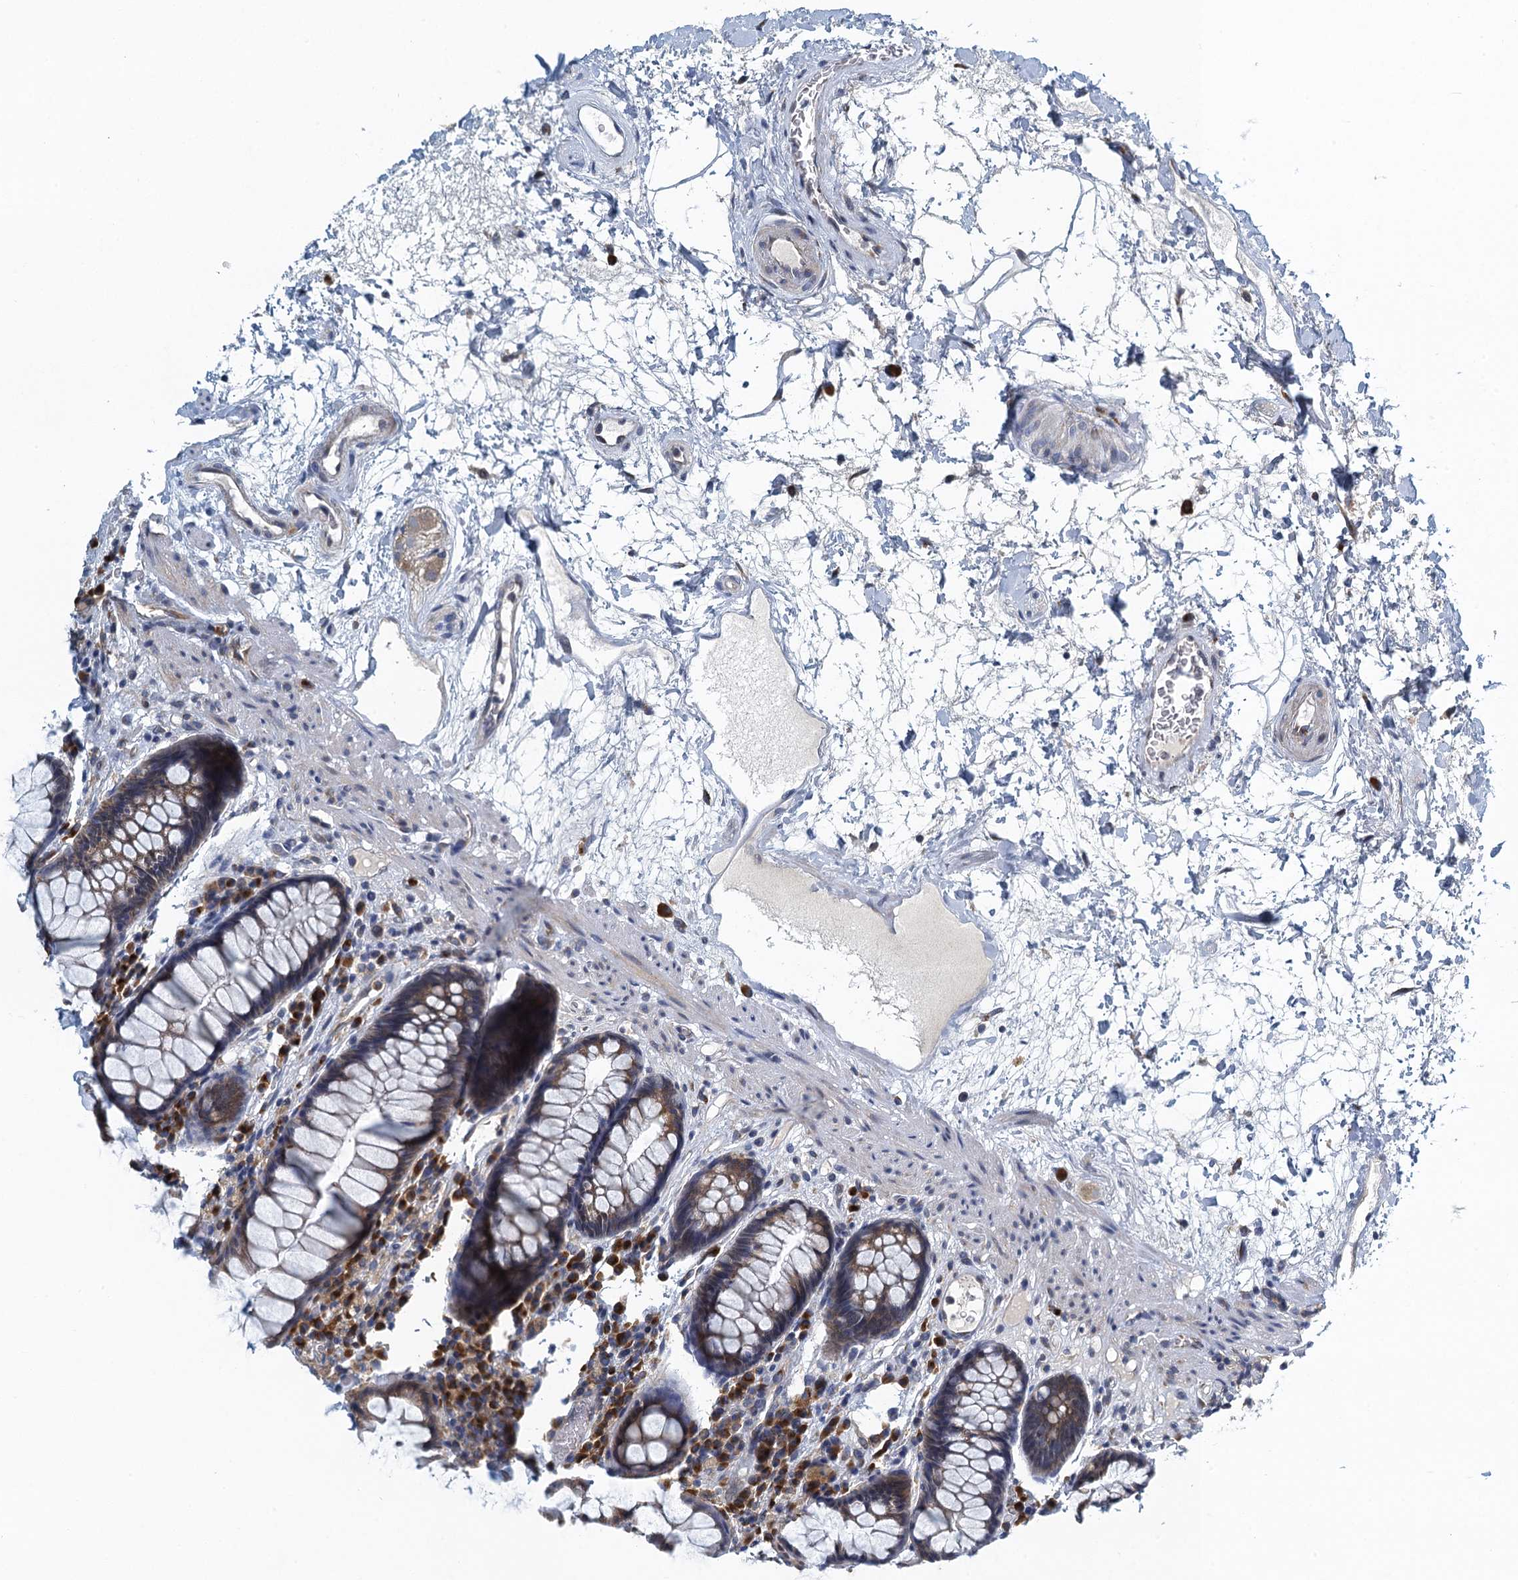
{"staining": {"intensity": "moderate", "quantity": ">75%", "location": "cytoplasmic/membranous"}, "tissue": "rectum", "cell_type": "Glandular cells", "image_type": "normal", "snomed": [{"axis": "morphology", "description": "Normal tissue, NOS"}, {"axis": "topography", "description": "Rectum"}], "caption": "Immunohistochemistry (IHC) (DAB) staining of unremarkable human rectum exhibits moderate cytoplasmic/membranous protein staining in about >75% of glandular cells. The staining is performed using DAB brown chromogen to label protein expression. The nuclei are counter-stained blue using hematoxylin.", "gene": "ALG2", "patient": {"sex": "male", "age": 64}}